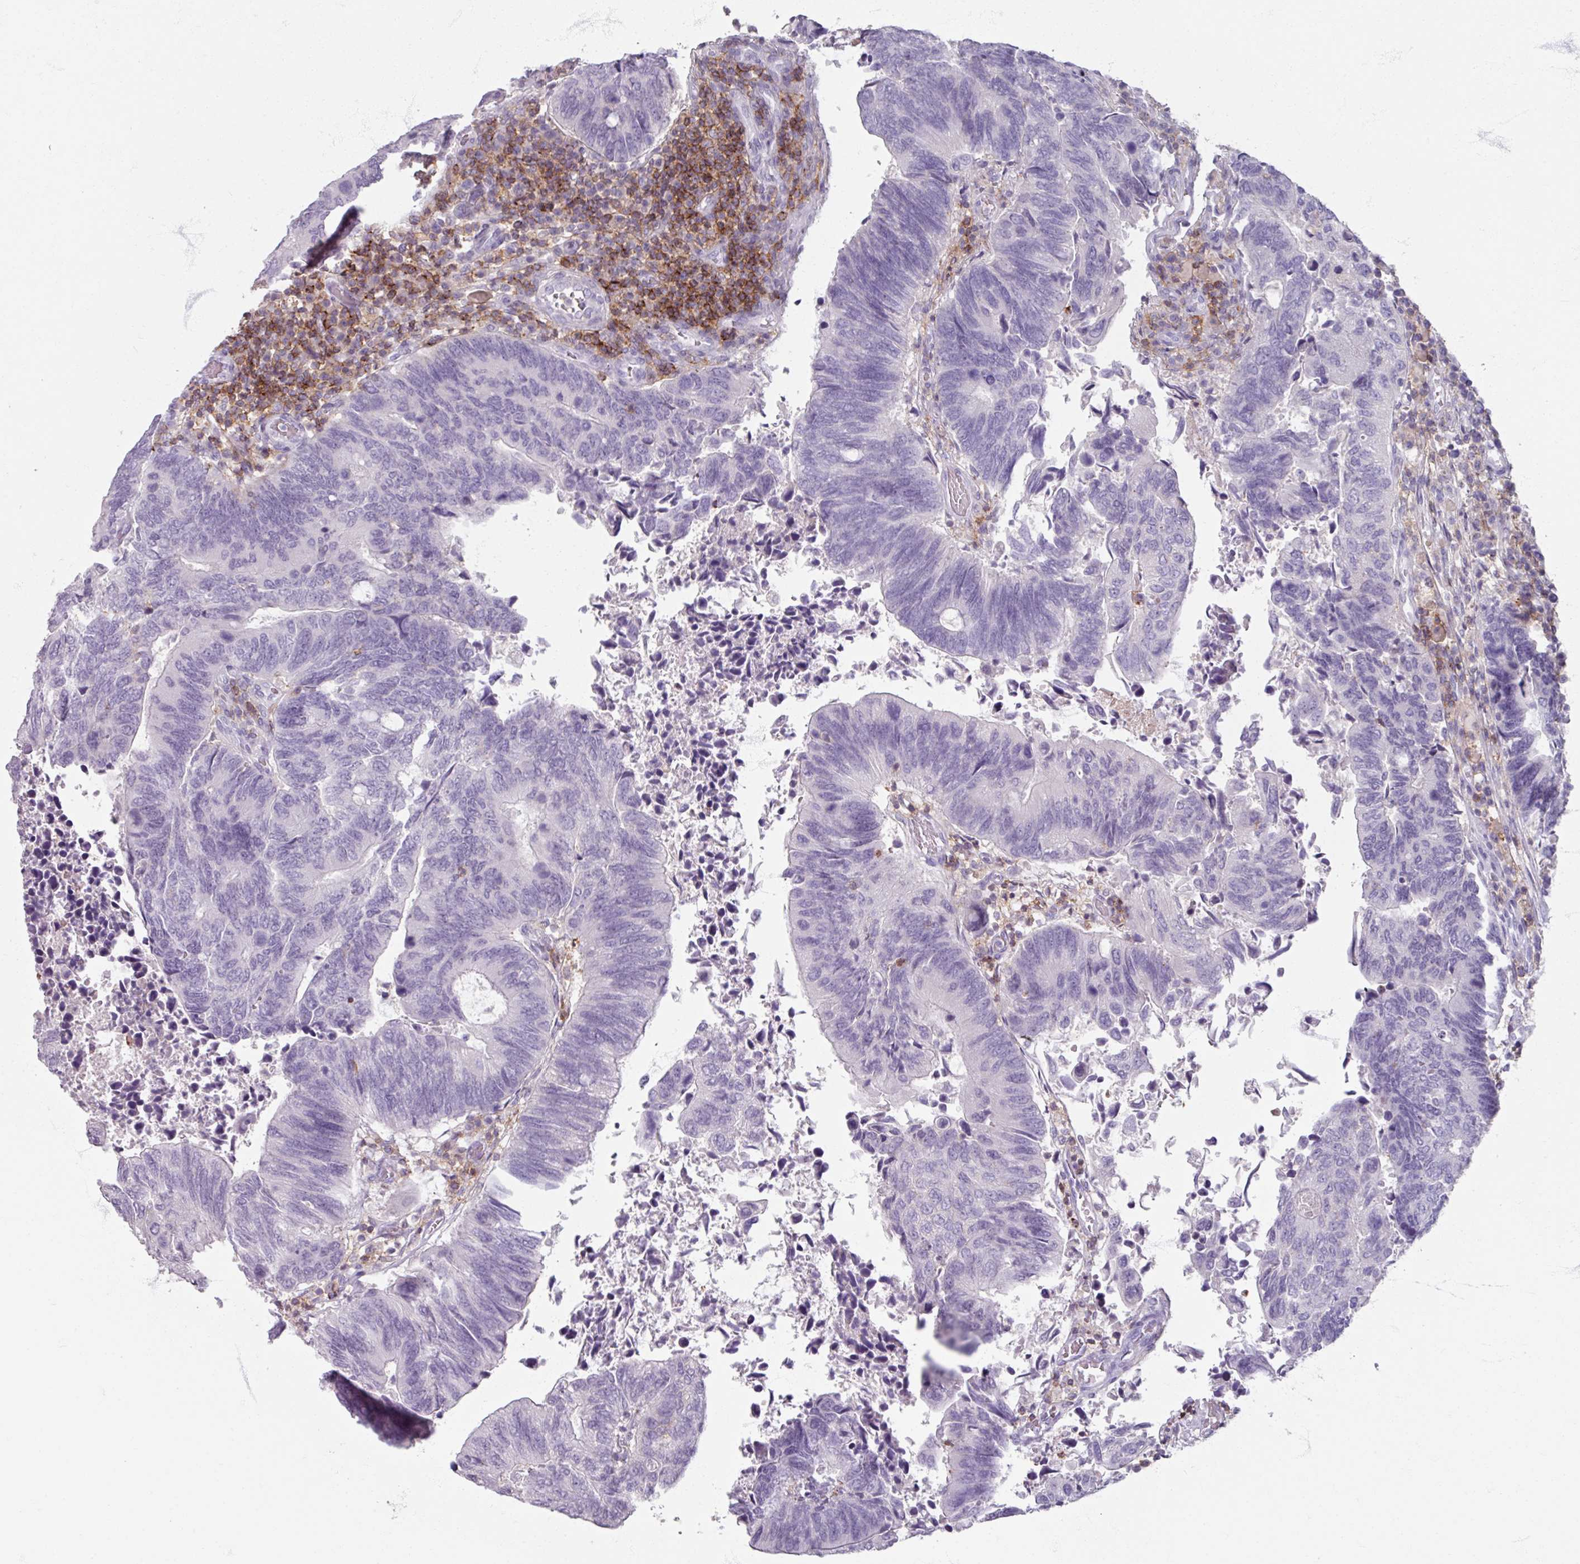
{"staining": {"intensity": "negative", "quantity": "none", "location": "none"}, "tissue": "colorectal cancer", "cell_type": "Tumor cells", "image_type": "cancer", "snomed": [{"axis": "morphology", "description": "Adenocarcinoma, NOS"}, {"axis": "topography", "description": "Colon"}], "caption": "This photomicrograph is of colorectal cancer (adenocarcinoma) stained with immunohistochemistry to label a protein in brown with the nuclei are counter-stained blue. There is no positivity in tumor cells. Nuclei are stained in blue.", "gene": "PTPRC", "patient": {"sex": "male", "age": 87}}